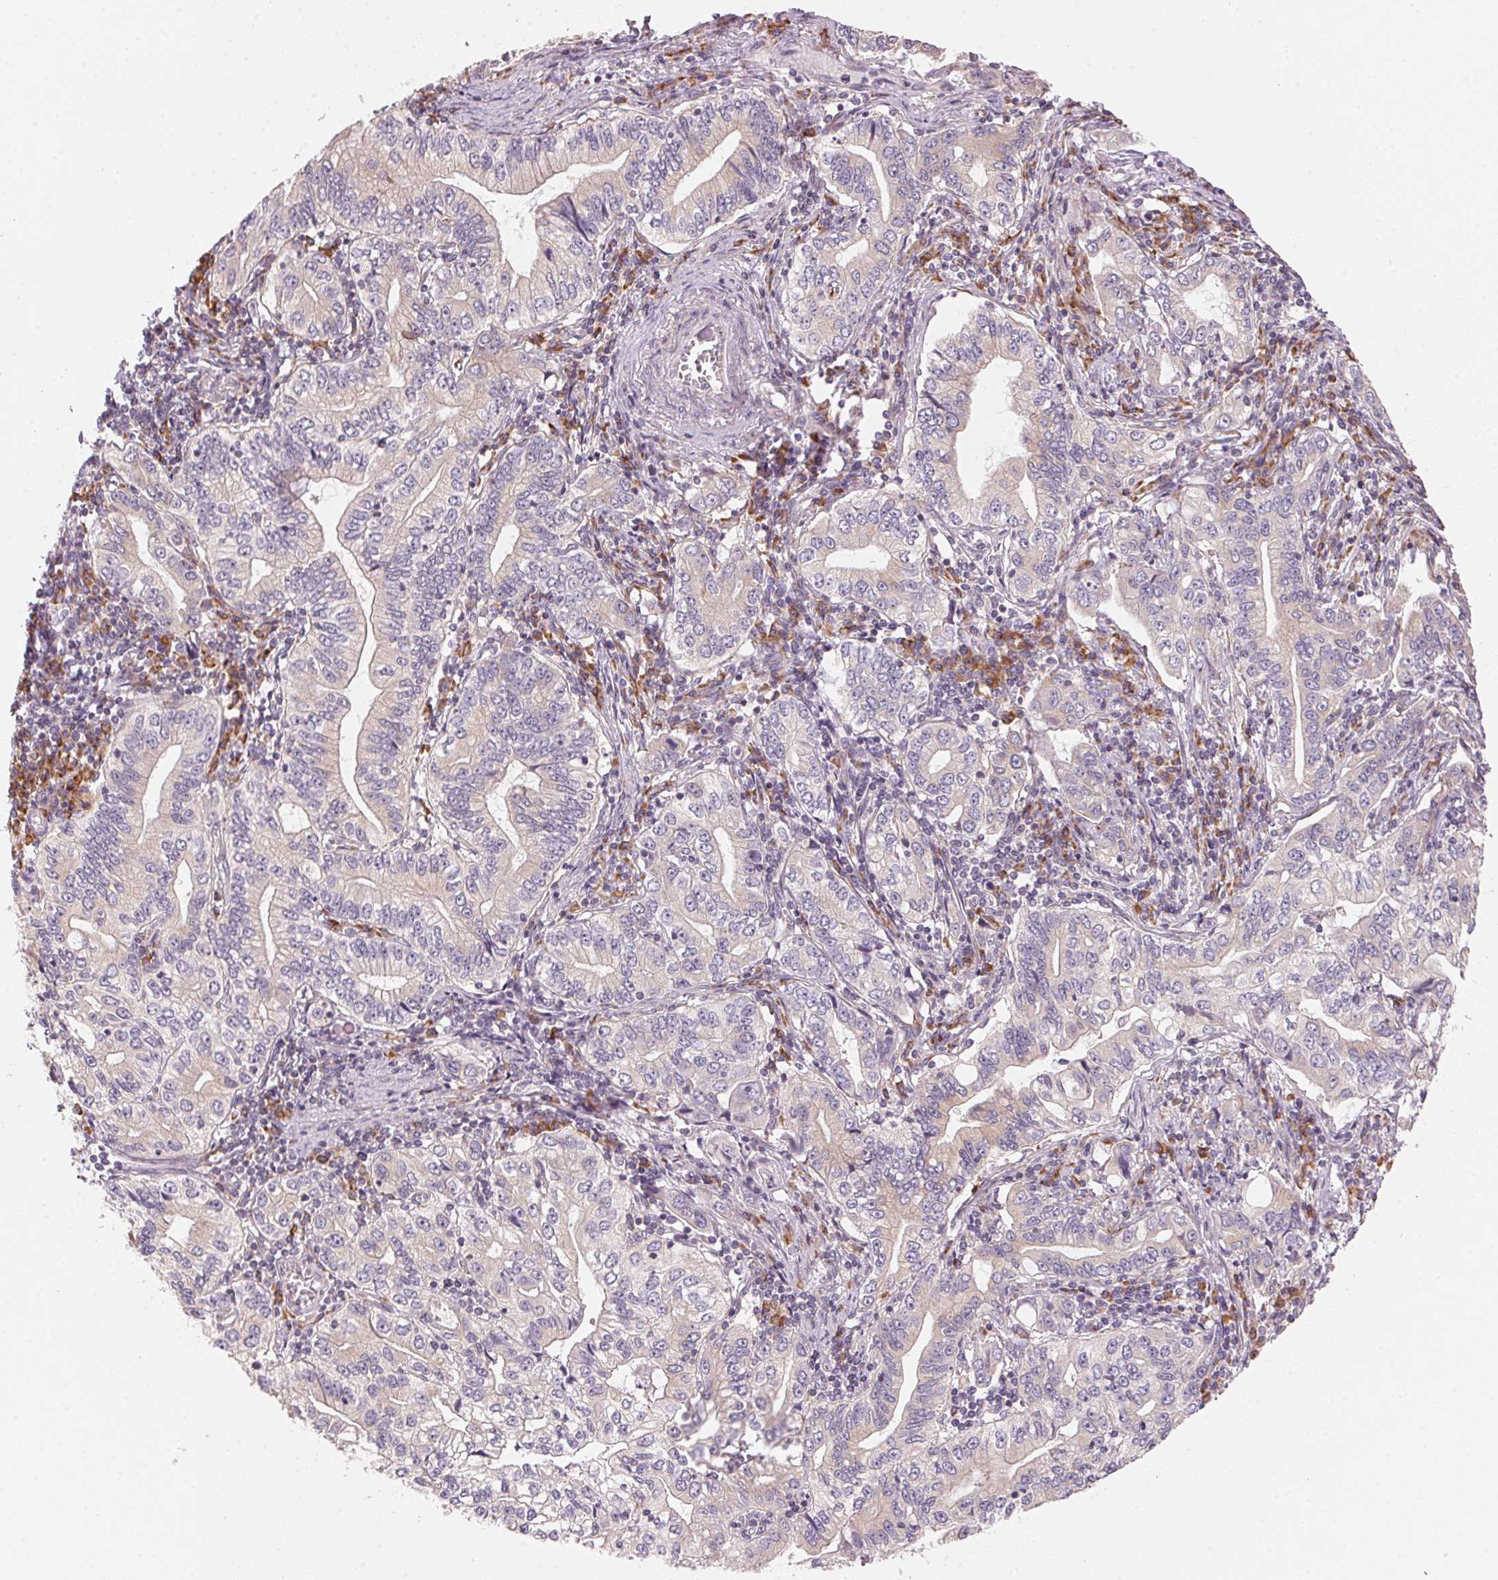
{"staining": {"intensity": "negative", "quantity": "none", "location": "none"}, "tissue": "stomach cancer", "cell_type": "Tumor cells", "image_type": "cancer", "snomed": [{"axis": "morphology", "description": "Adenocarcinoma, NOS"}, {"axis": "topography", "description": "Stomach, lower"}], "caption": "An immunohistochemistry micrograph of stomach adenocarcinoma is shown. There is no staining in tumor cells of stomach adenocarcinoma.", "gene": "BLOC1S2", "patient": {"sex": "female", "age": 72}}